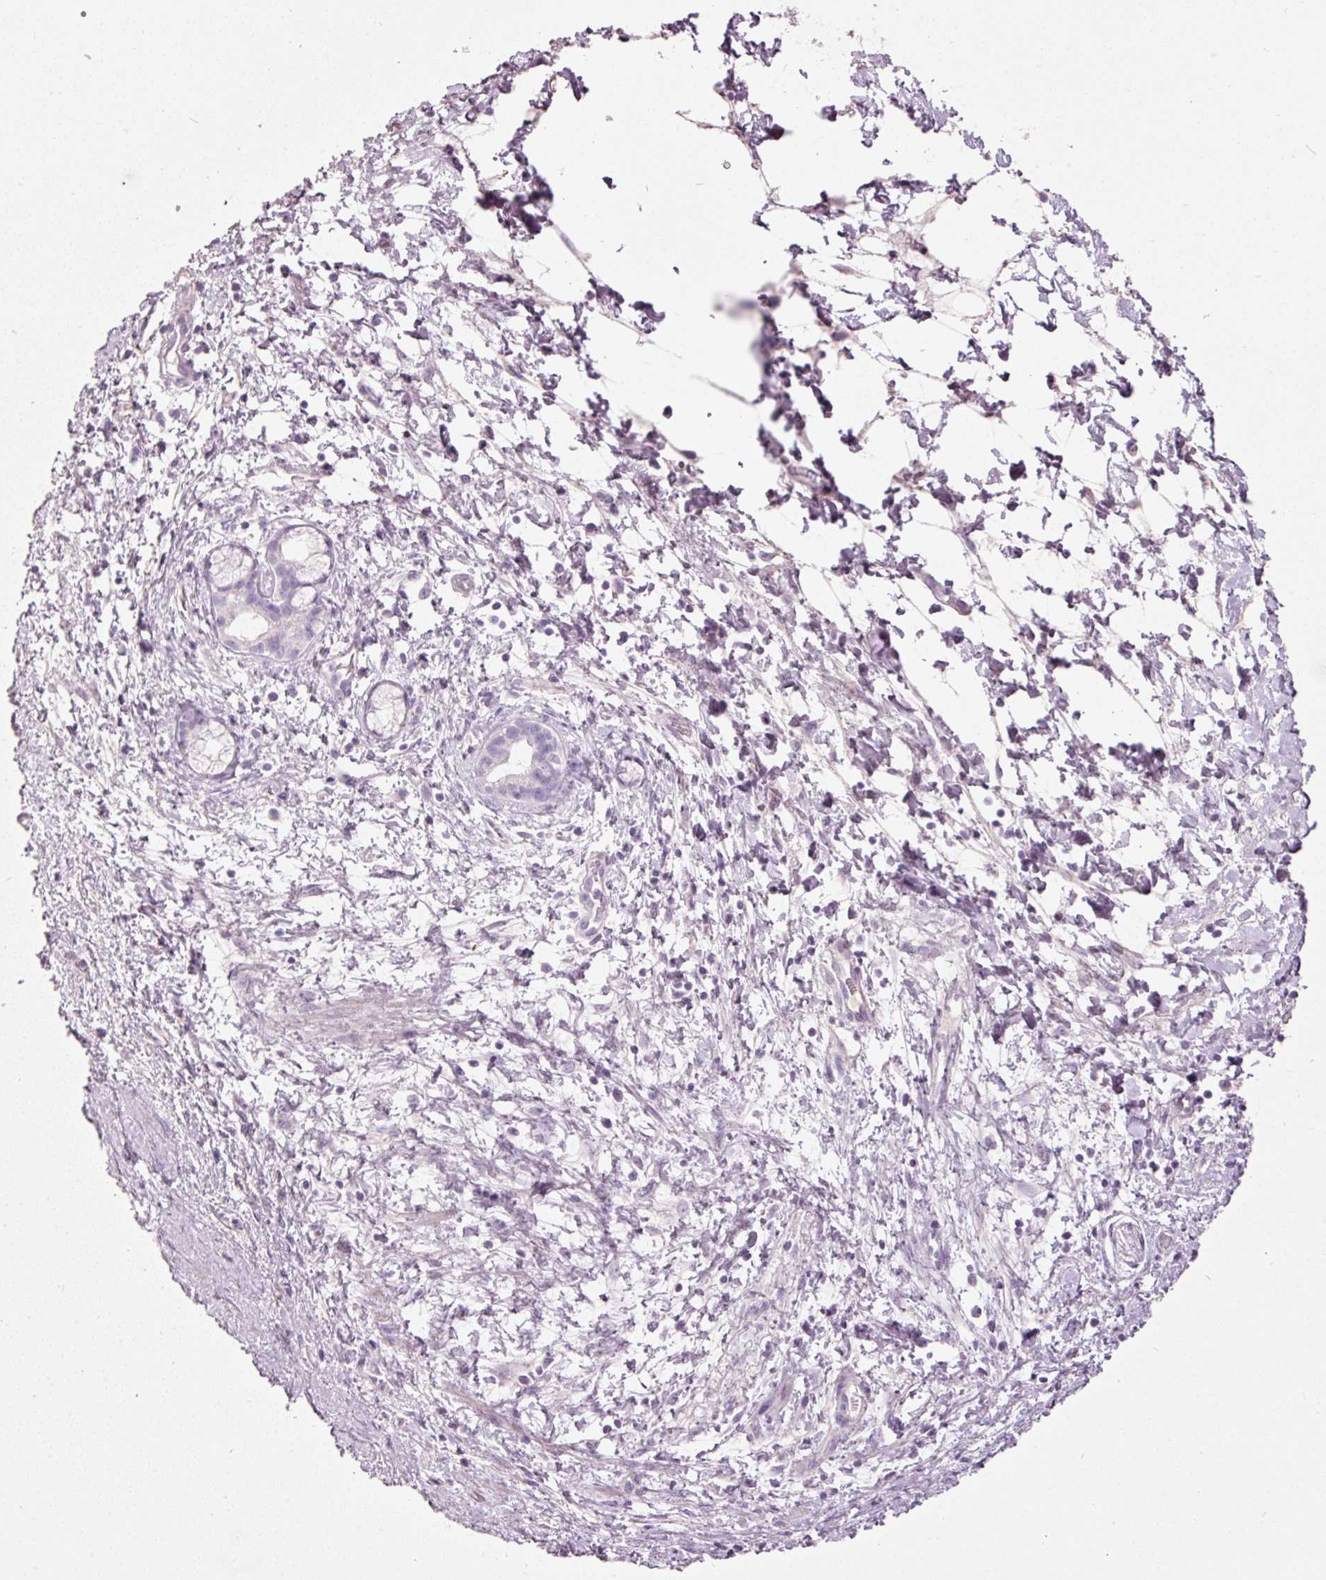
{"staining": {"intensity": "negative", "quantity": "none", "location": "none"}, "tissue": "pancreatic cancer", "cell_type": "Tumor cells", "image_type": "cancer", "snomed": [{"axis": "morphology", "description": "Adenocarcinoma, NOS"}, {"axis": "topography", "description": "Pancreas"}], "caption": "High power microscopy histopathology image of an IHC histopathology image of pancreatic cancer, revealing no significant staining in tumor cells.", "gene": "MUC5AC", "patient": {"sex": "male", "age": 68}}